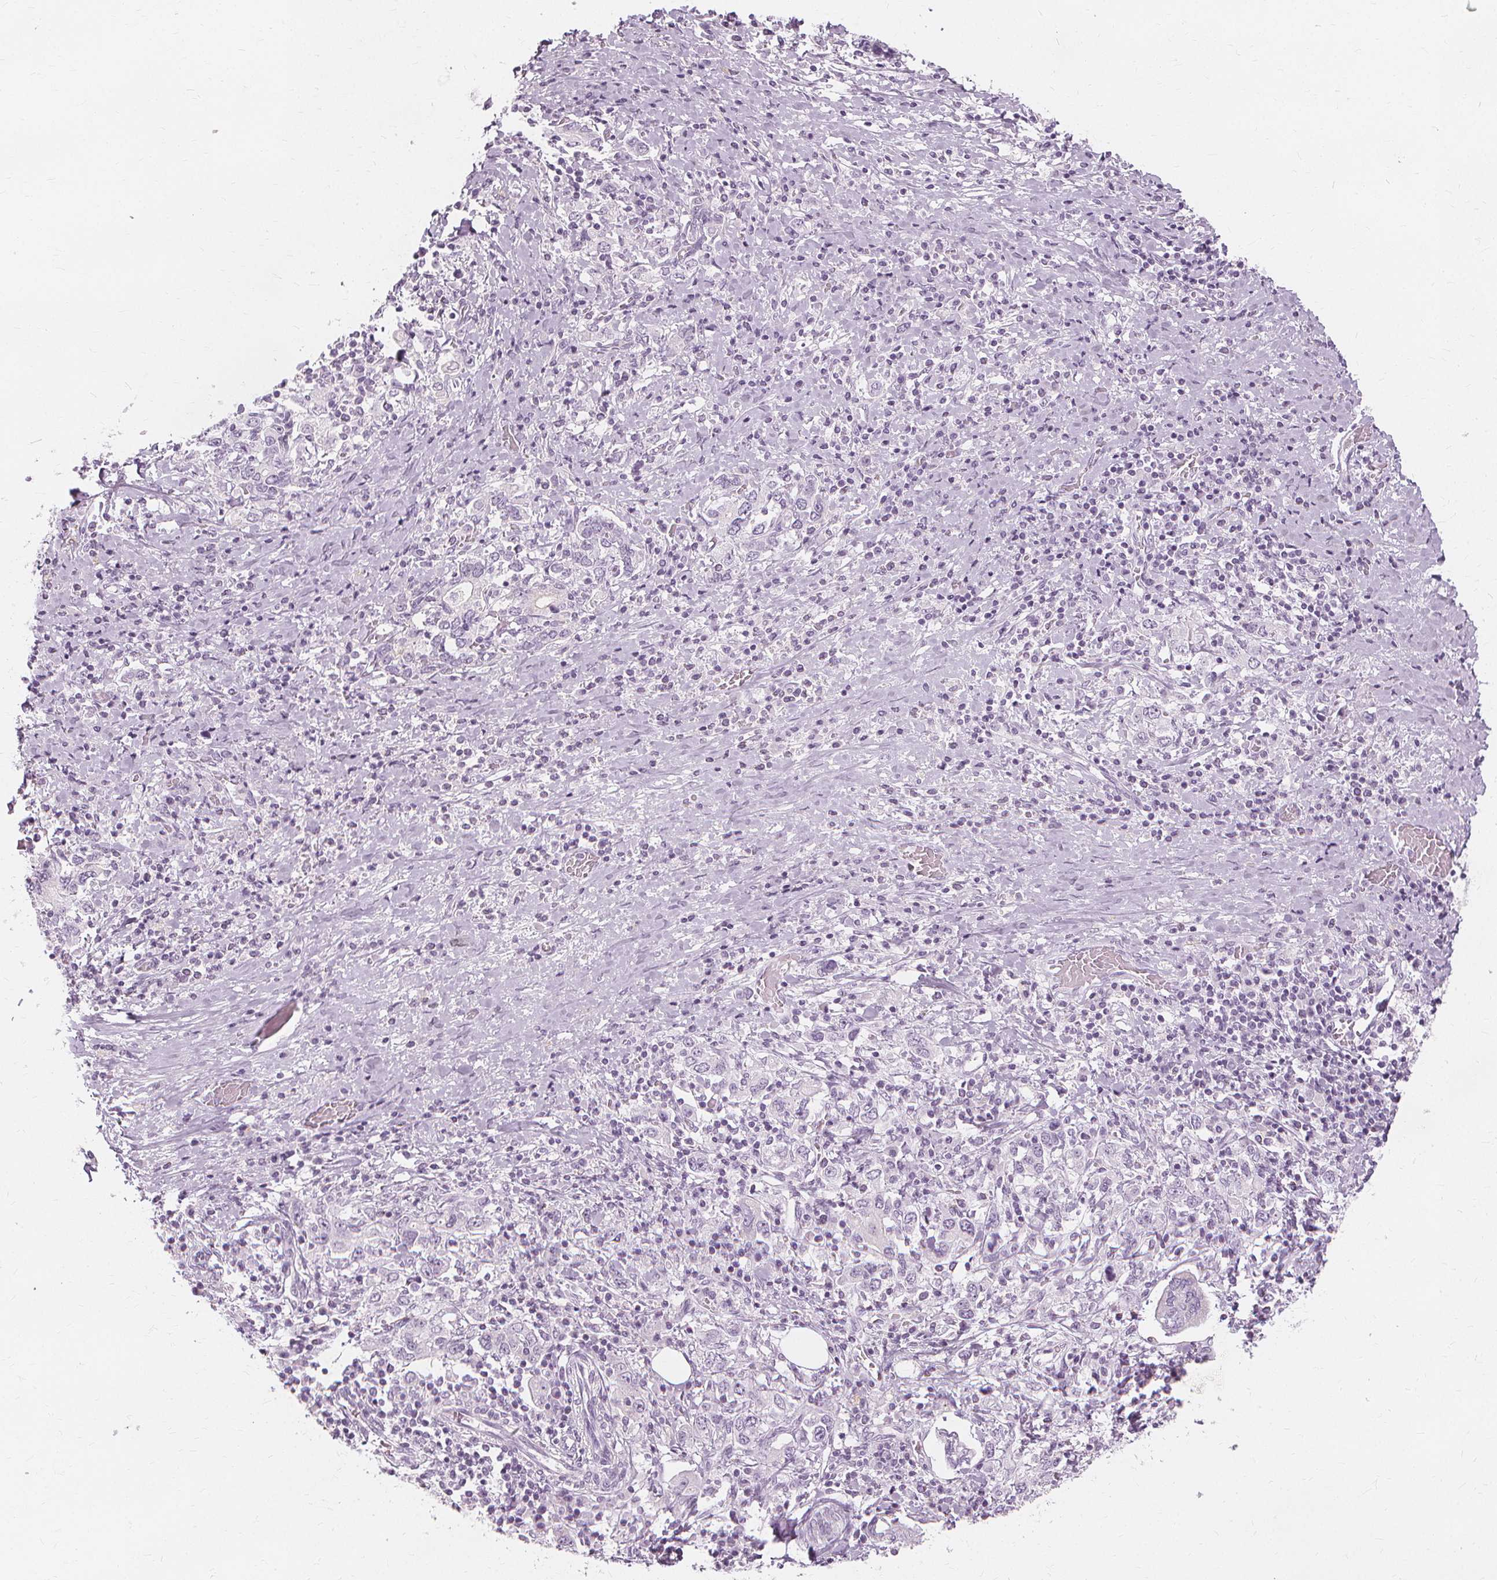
{"staining": {"intensity": "negative", "quantity": "none", "location": "none"}, "tissue": "stomach cancer", "cell_type": "Tumor cells", "image_type": "cancer", "snomed": [{"axis": "morphology", "description": "Adenocarcinoma, NOS"}, {"axis": "topography", "description": "Stomach, upper"}, {"axis": "topography", "description": "Stomach"}], "caption": "Tumor cells show no significant staining in stomach cancer. (DAB (3,3'-diaminobenzidine) IHC, high magnification).", "gene": "TFF1", "patient": {"sex": "male", "age": 62}}